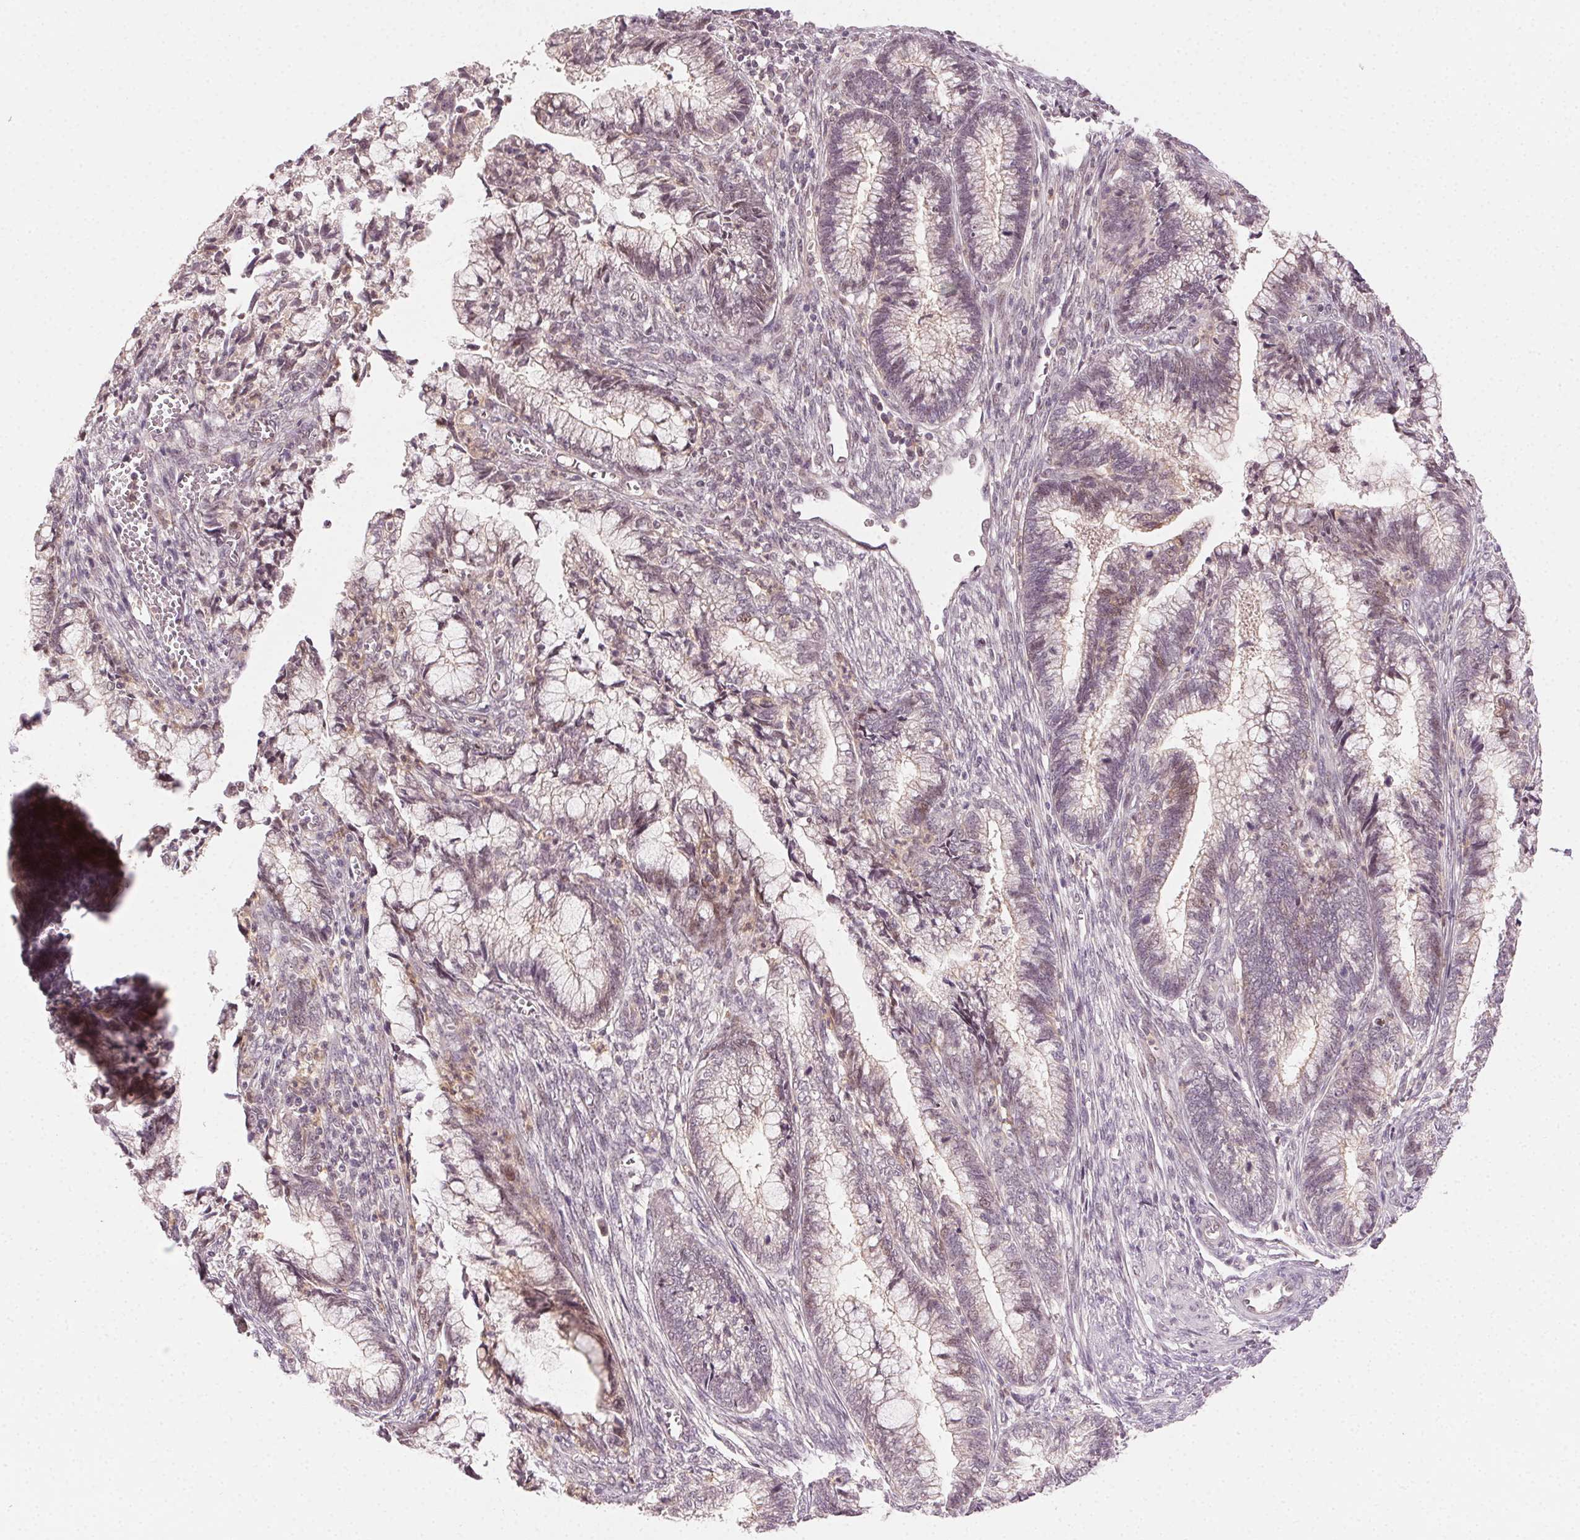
{"staining": {"intensity": "weak", "quantity": "<25%", "location": "cytoplasmic/membranous"}, "tissue": "cervical cancer", "cell_type": "Tumor cells", "image_type": "cancer", "snomed": [{"axis": "morphology", "description": "Adenocarcinoma, NOS"}, {"axis": "topography", "description": "Cervix"}], "caption": "The photomicrograph shows no significant expression in tumor cells of cervical adenocarcinoma.", "gene": "TUB", "patient": {"sex": "female", "age": 44}}